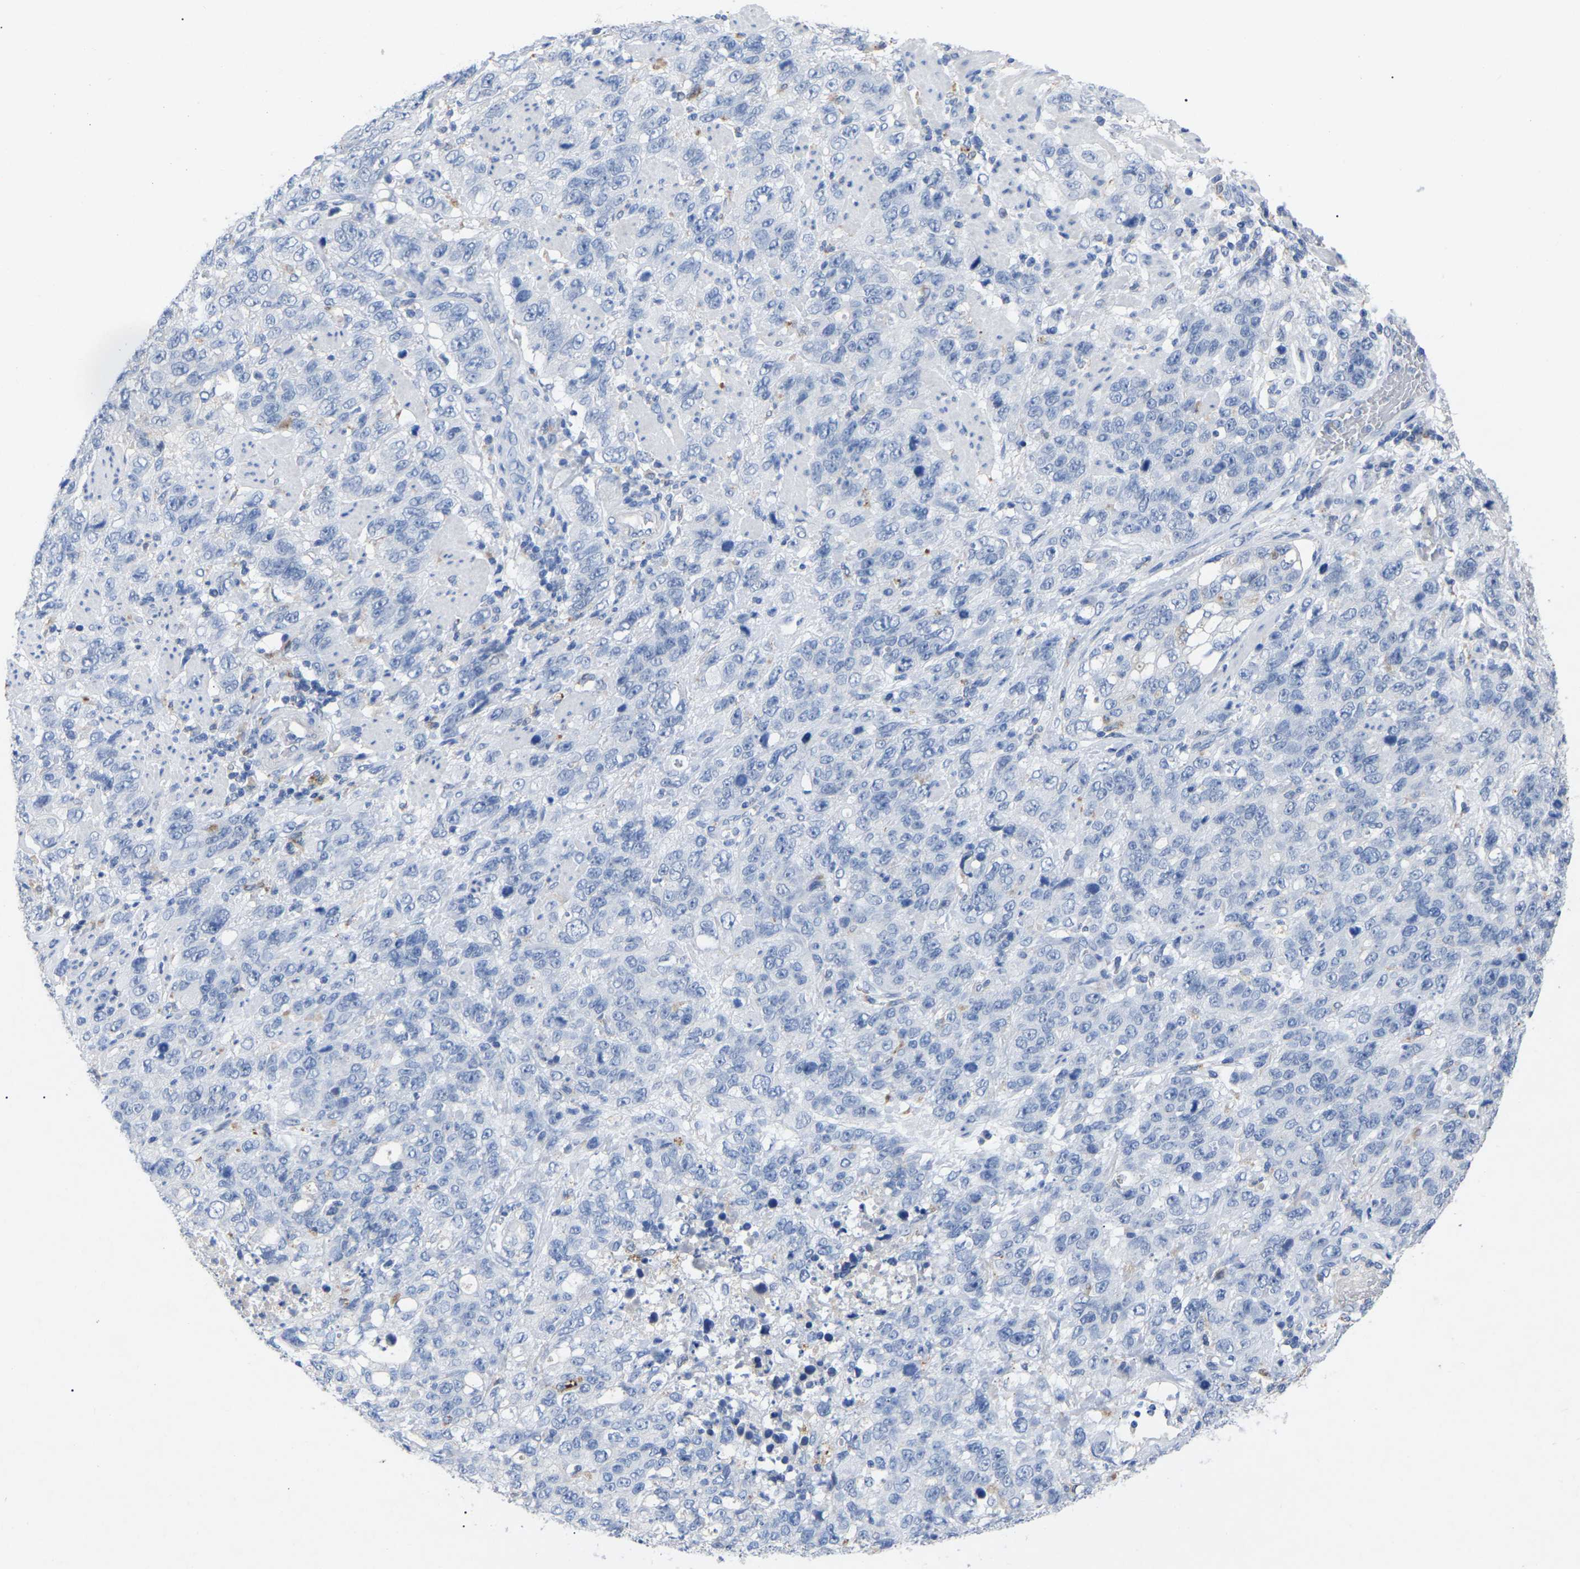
{"staining": {"intensity": "negative", "quantity": "none", "location": "none"}, "tissue": "stomach cancer", "cell_type": "Tumor cells", "image_type": "cancer", "snomed": [{"axis": "morphology", "description": "Adenocarcinoma, NOS"}, {"axis": "topography", "description": "Stomach"}], "caption": "DAB (3,3'-diaminobenzidine) immunohistochemical staining of human stomach cancer displays no significant expression in tumor cells.", "gene": "SMPD2", "patient": {"sex": "male", "age": 48}}